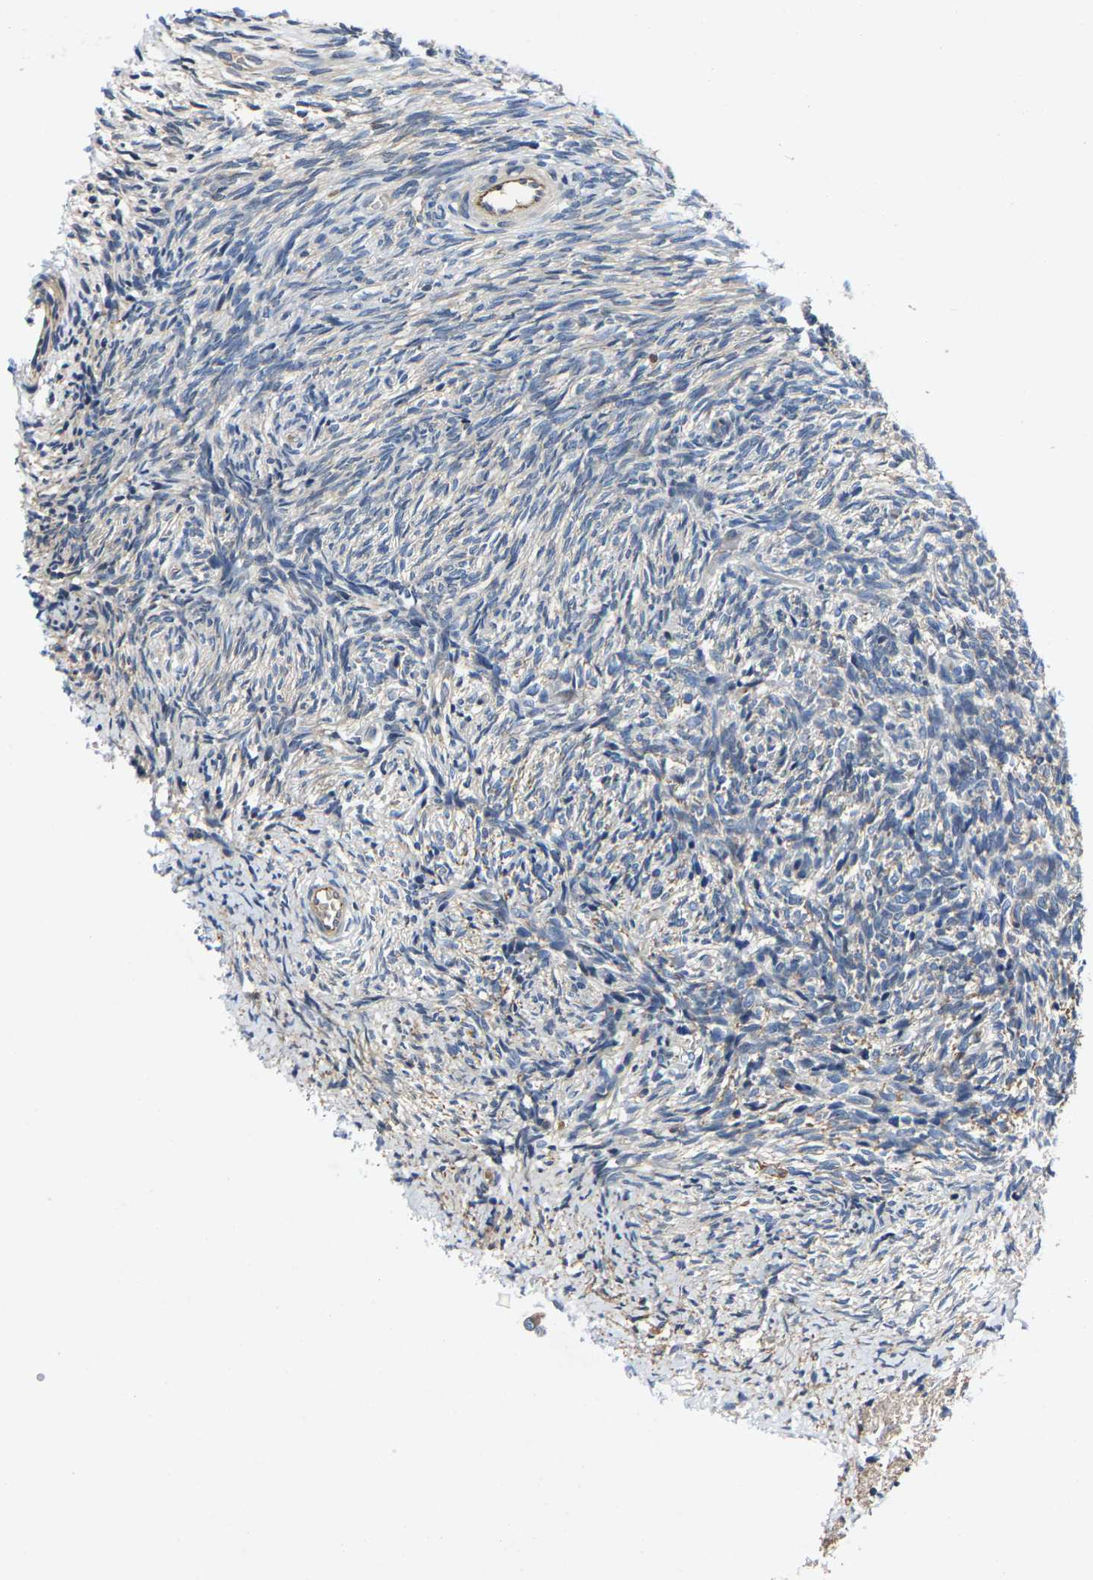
{"staining": {"intensity": "negative", "quantity": "none", "location": "none"}, "tissue": "ovary", "cell_type": "Ovarian stroma cells", "image_type": "normal", "snomed": [{"axis": "morphology", "description": "Normal tissue, NOS"}, {"axis": "topography", "description": "Ovary"}], "caption": "High power microscopy image of an IHC photomicrograph of normal ovary, revealing no significant expression in ovarian stroma cells. (Stains: DAB (3,3'-diaminobenzidine) immunohistochemistry (IHC) with hematoxylin counter stain, Microscopy: brightfield microscopy at high magnification).", "gene": "AGBL3", "patient": {"sex": "female", "age": 41}}